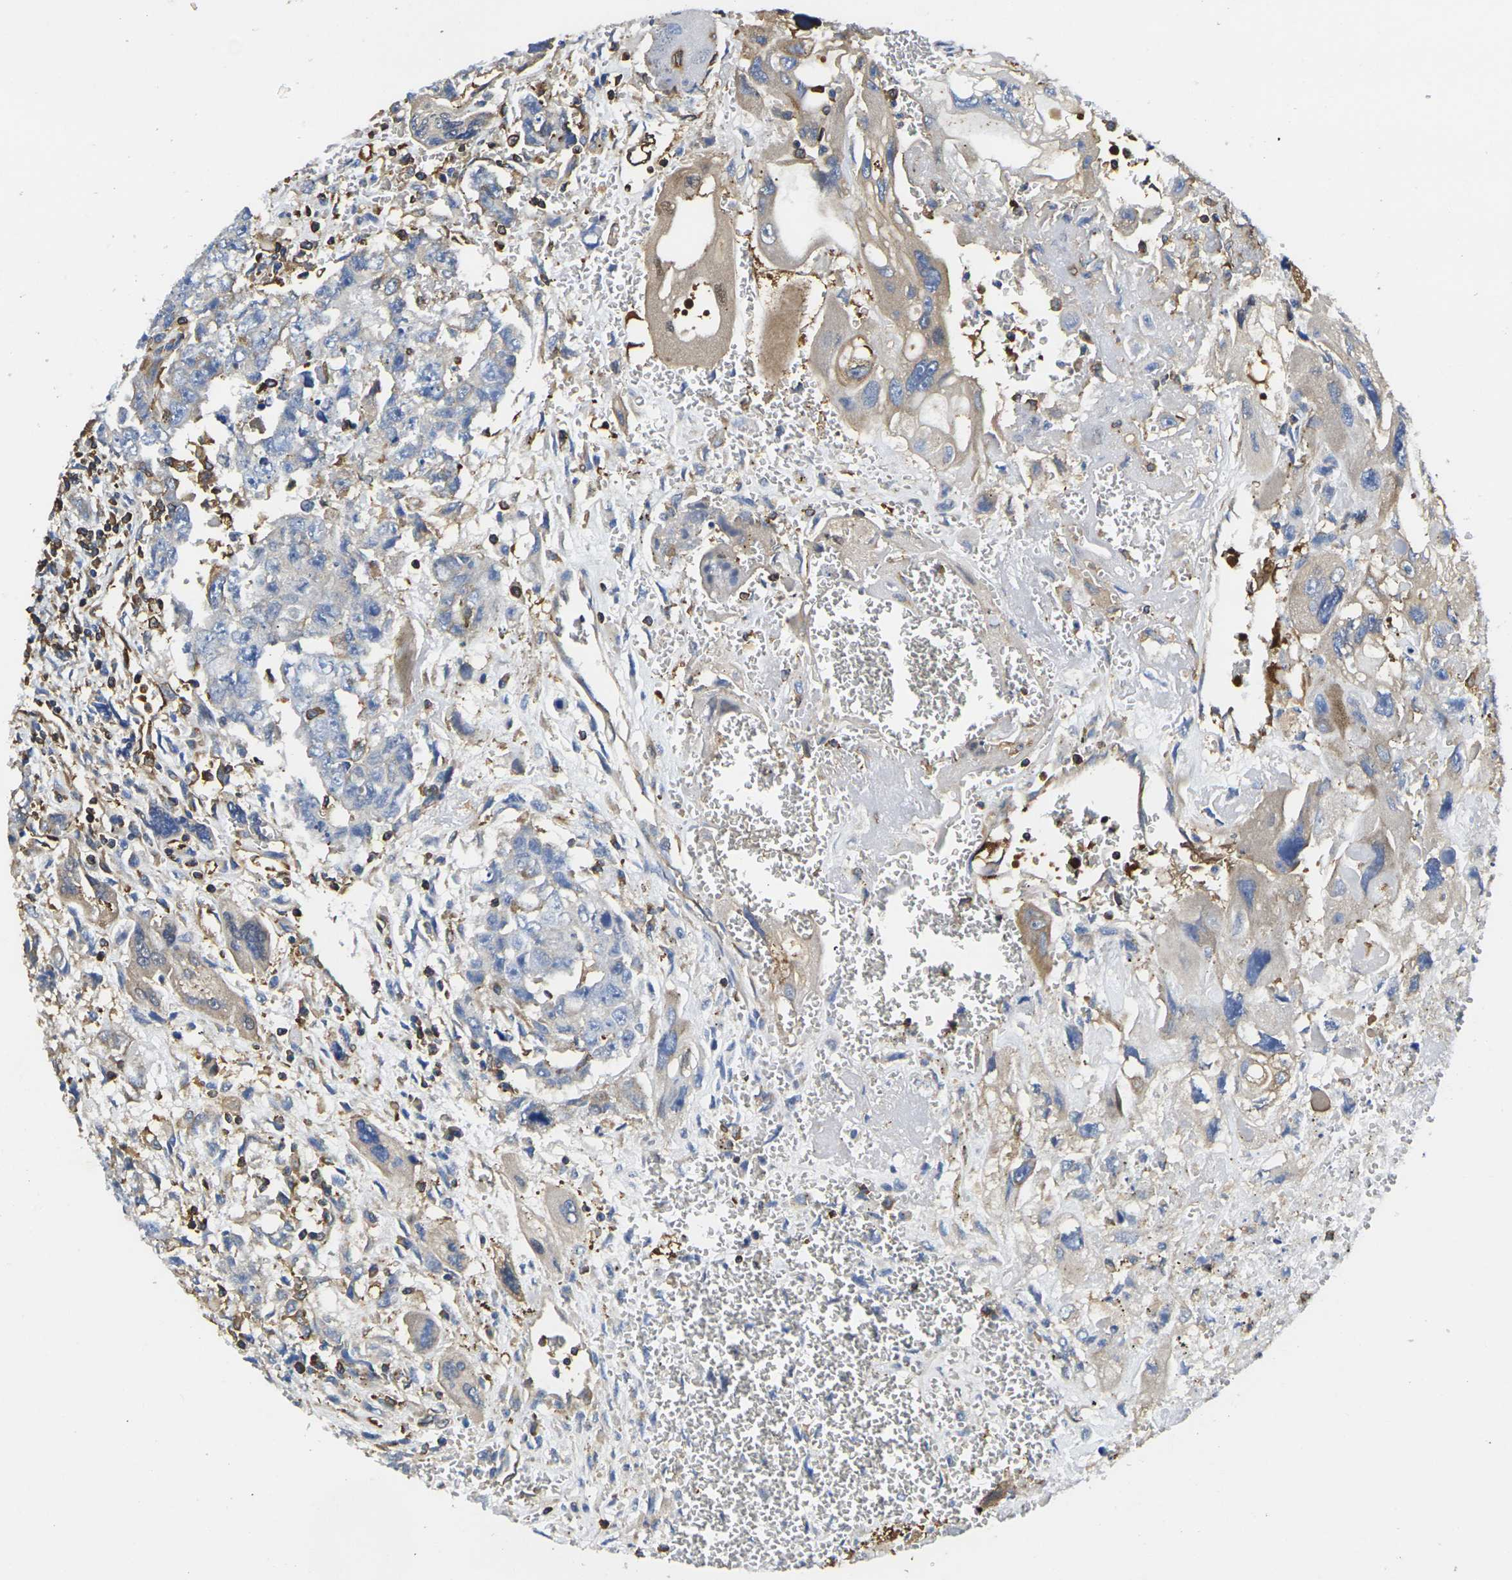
{"staining": {"intensity": "weak", "quantity": "25%-75%", "location": "cytoplasmic/membranous"}, "tissue": "testis cancer", "cell_type": "Tumor cells", "image_type": "cancer", "snomed": [{"axis": "morphology", "description": "Carcinoma, Embryonal, NOS"}, {"axis": "topography", "description": "Testis"}], "caption": "A micrograph showing weak cytoplasmic/membranous staining in about 25%-75% of tumor cells in embryonal carcinoma (testis), as visualized by brown immunohistochemical staining.", "gene": "FAM110D", "patient": {"sex": "male", "age": 28}}